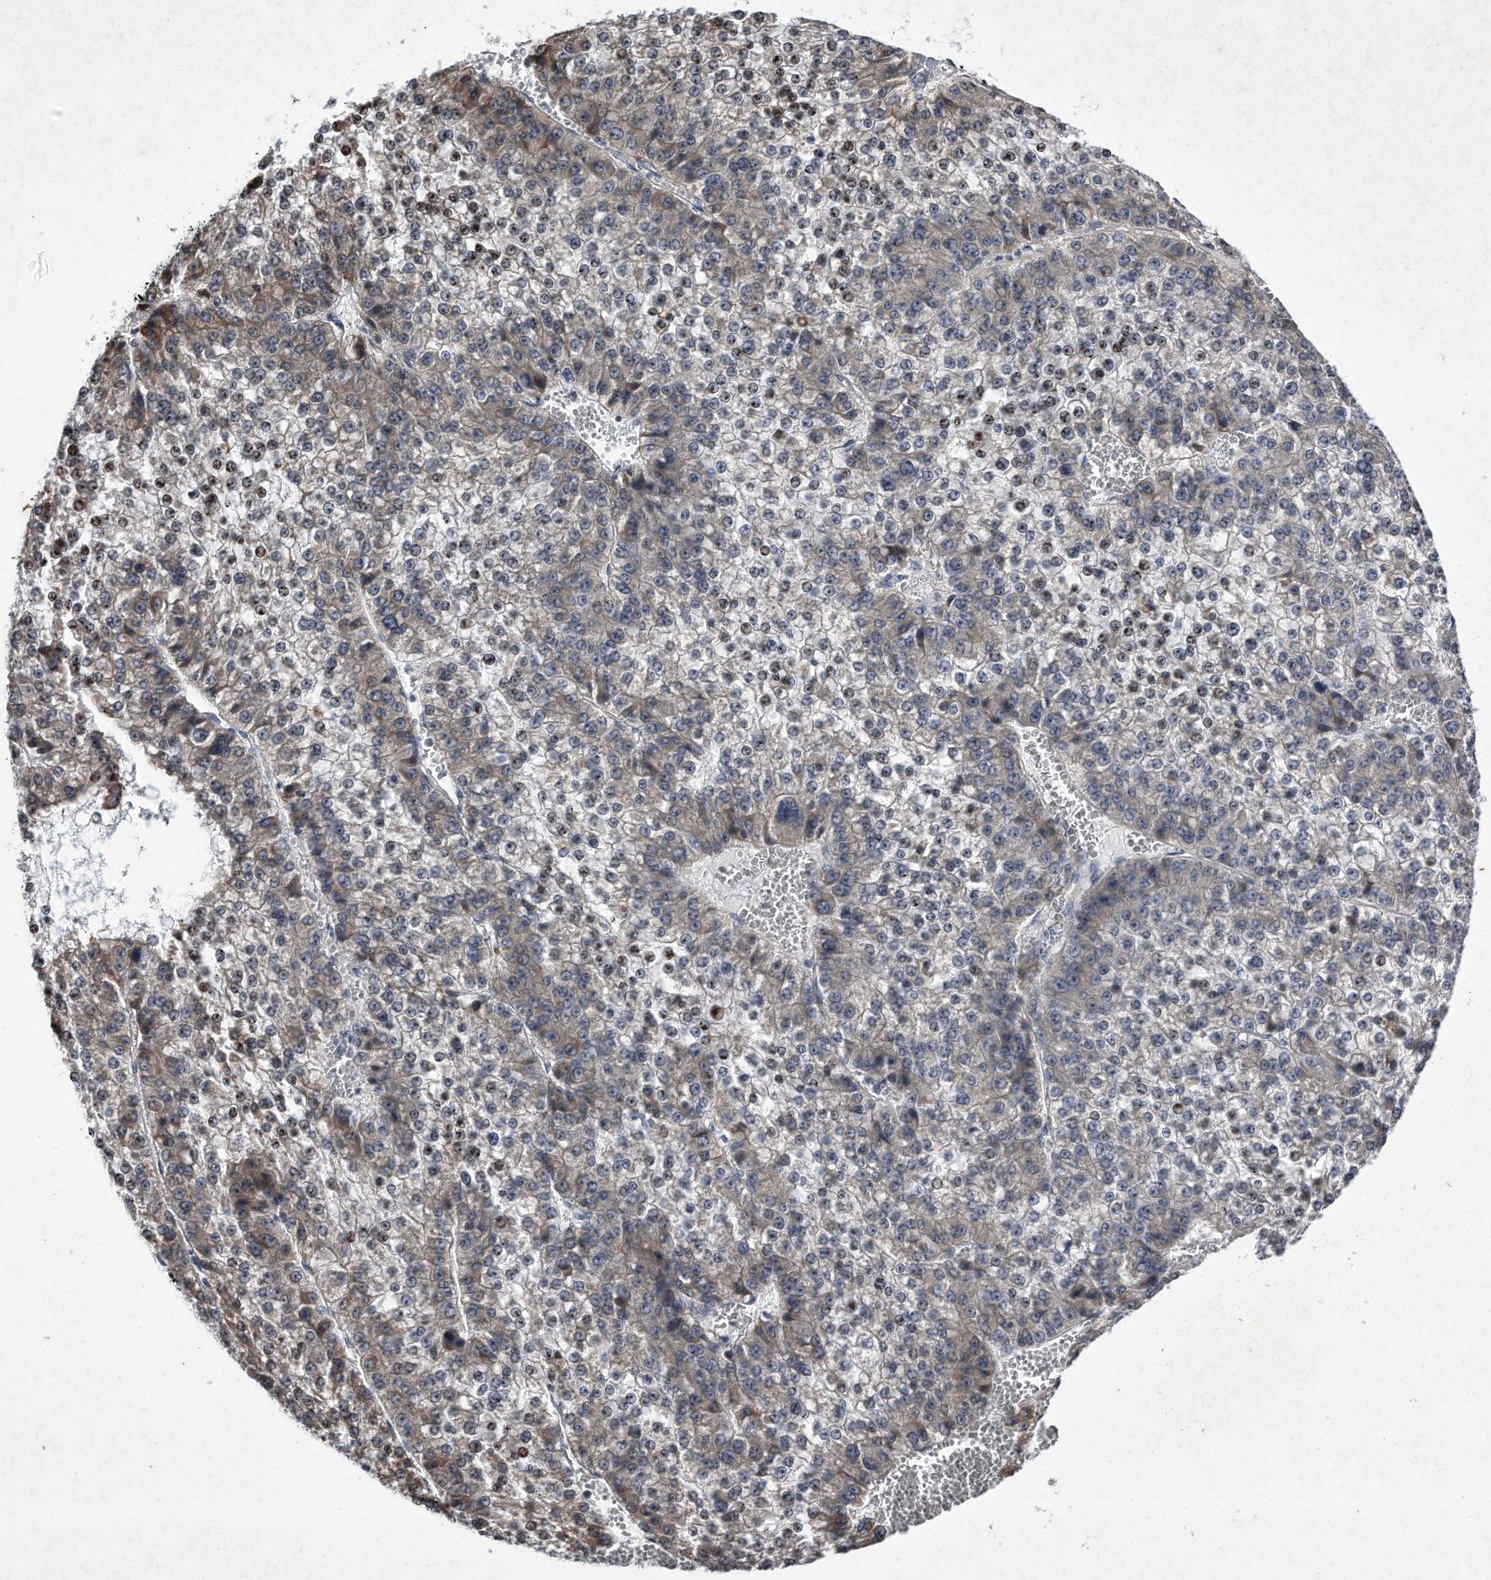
{"staining": {"intensity": "moderate", "quantity": "<25%", "location": "nuclear"}, "tissue": "liver cancer", "cell_type": "Tumor cells", "image_type": "cancer", "snomed": [{"axis": "morphology", "description": "Carcinoma, Hepatocellular, NOS"}, {"axis": "topography", "description": "Liver"}], "caption": "An image of hepatocellular carcinoma (liver) stained for a protein displays moderate nuclear brown staining in tumor cells.", "gene": "DAB1", "patient": {"sex": "female", "age": 73}}